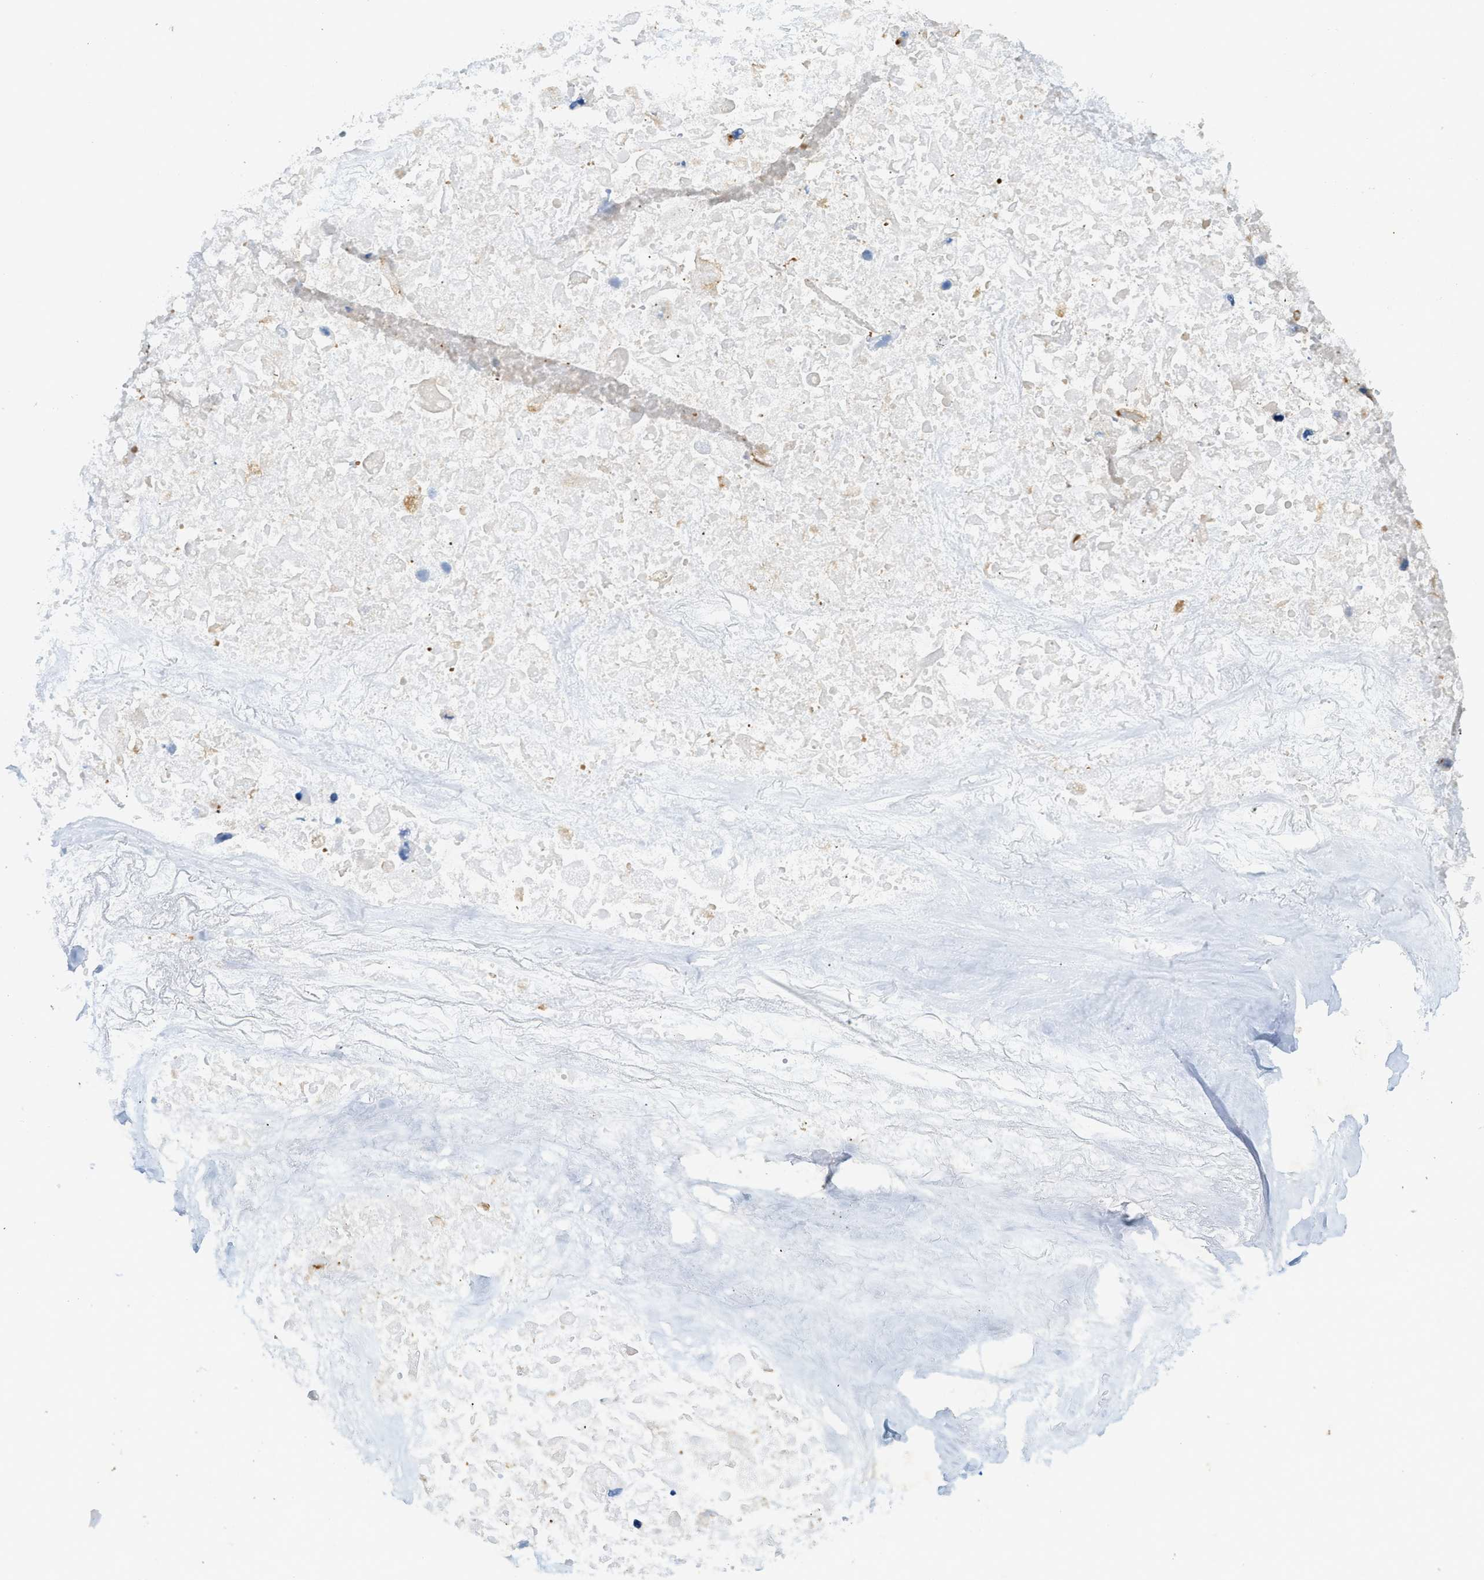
{"staining": {"intensity": "moderate", "quantity": "25%-75%", "location": "cytoplasmic/membranous"}, "tissue": "lung cancer", "cell_type": "Tumor cells", "image_type": "cancer", "snomed": [{"axis": "morphology", "description": "Squamous cell carcinoma, NOS"}, {"axis": "topography", "description": "Lung"}], "caption": "Lung cancer (squamous cell carcinoma) tissue displays moderate cytoplasmic/membranous staining in approximately 25%-75% of tumor cells, visualized by immunohistochemistry.", "gene": "ZDHHC13", "patient": {"sex": "female", "age": 73}}